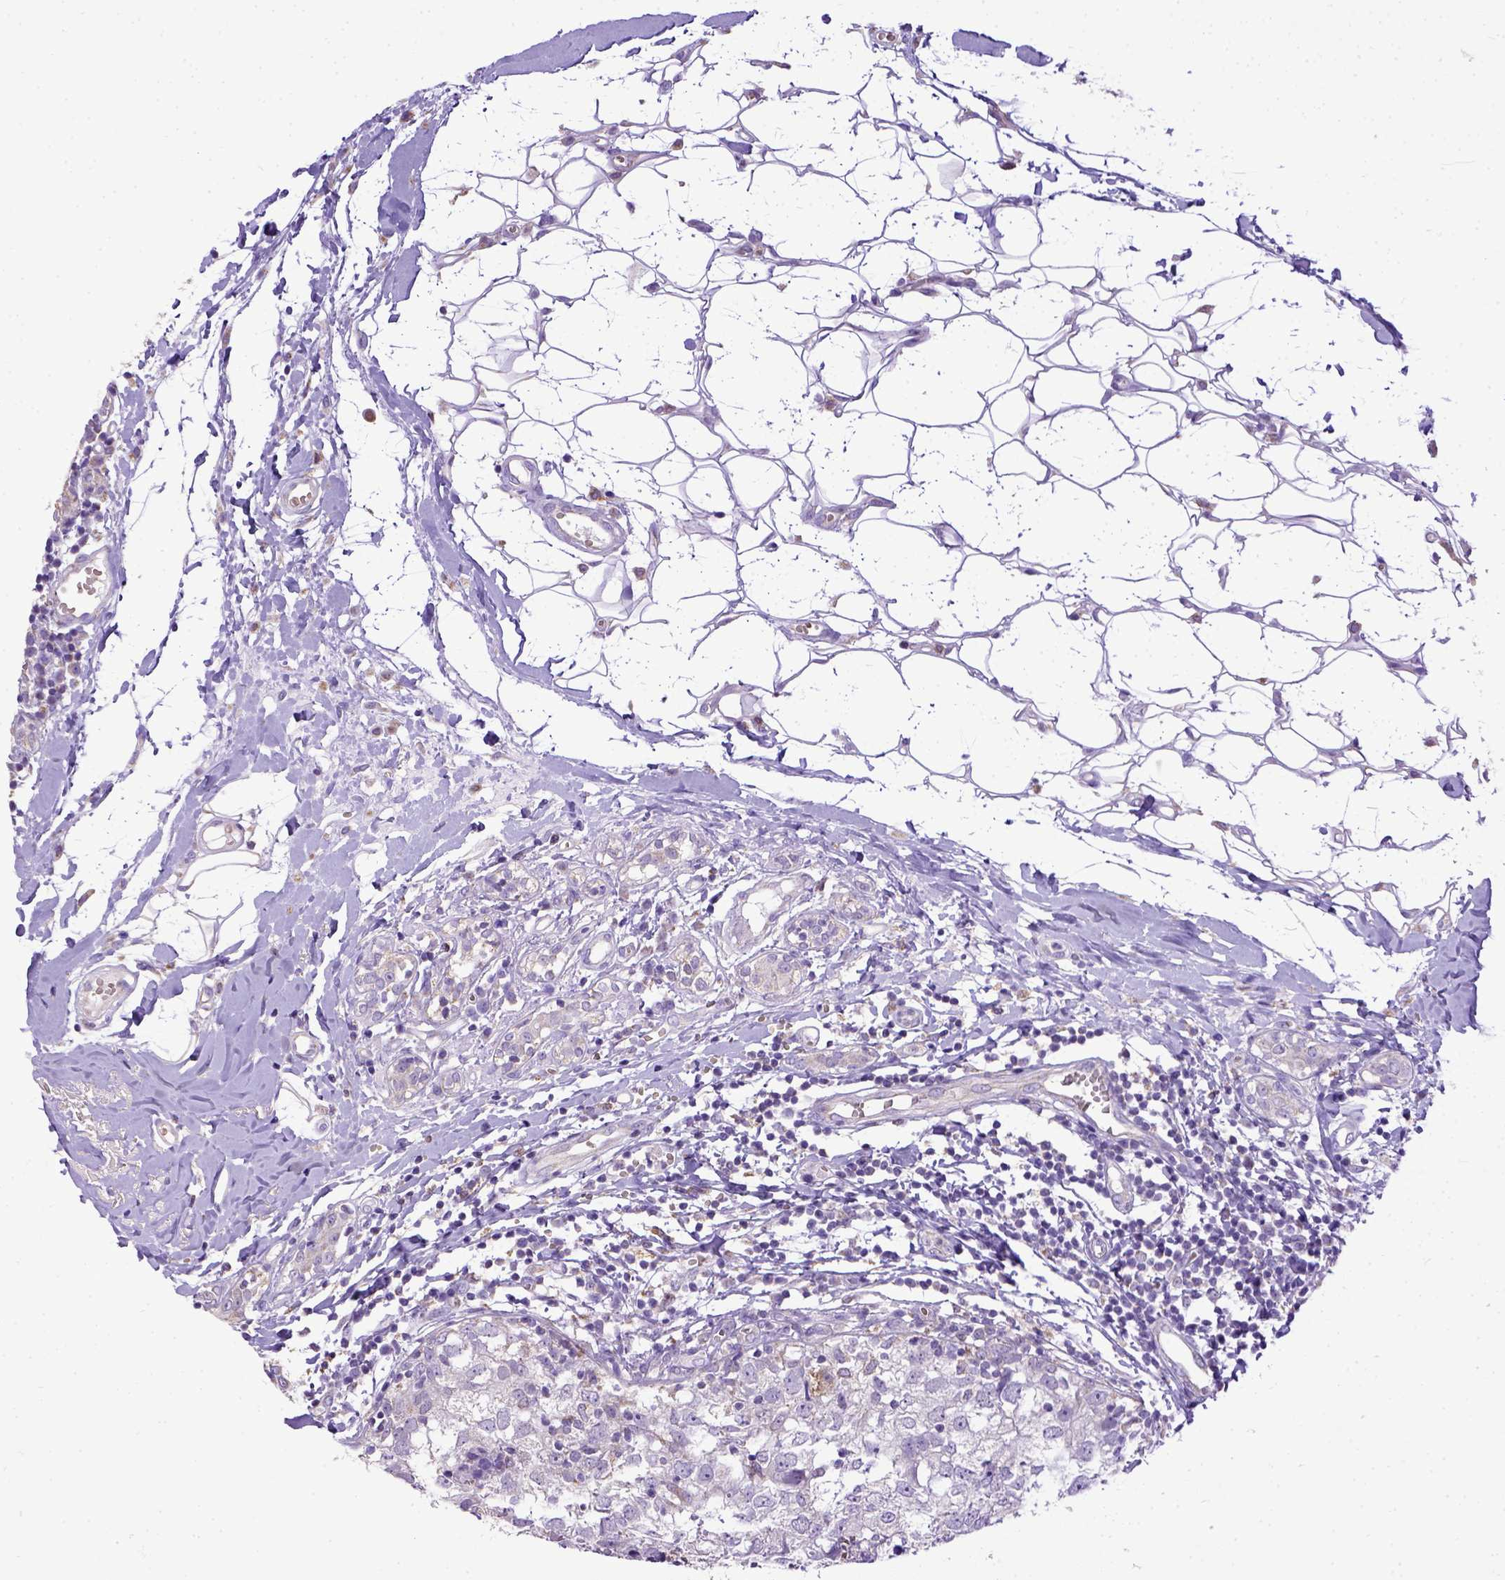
{"staining": {"intensity": "negative", "quantity": "none", "location": "none"}, "tissue": "breast cancer", "cell_type": "Tumor cells", "image_type": "cancer", "snomed": [{"axis": "morphology", "description": "Duct carcinoma"}, {"axis": "topography", "description": "Breast"}], "caption": "The IHC photomicrograph has no significant positivity in tumor cells of invasive ductal carcinoma (breast) tissue. The staining was performed using DAB to visualize the protein expression in brown, while the nuclei were stained in blue with hematoxylin (Magnification: 20x).", "gene": "SPEF1", "patient": {"sex": "female", "age": 30}}